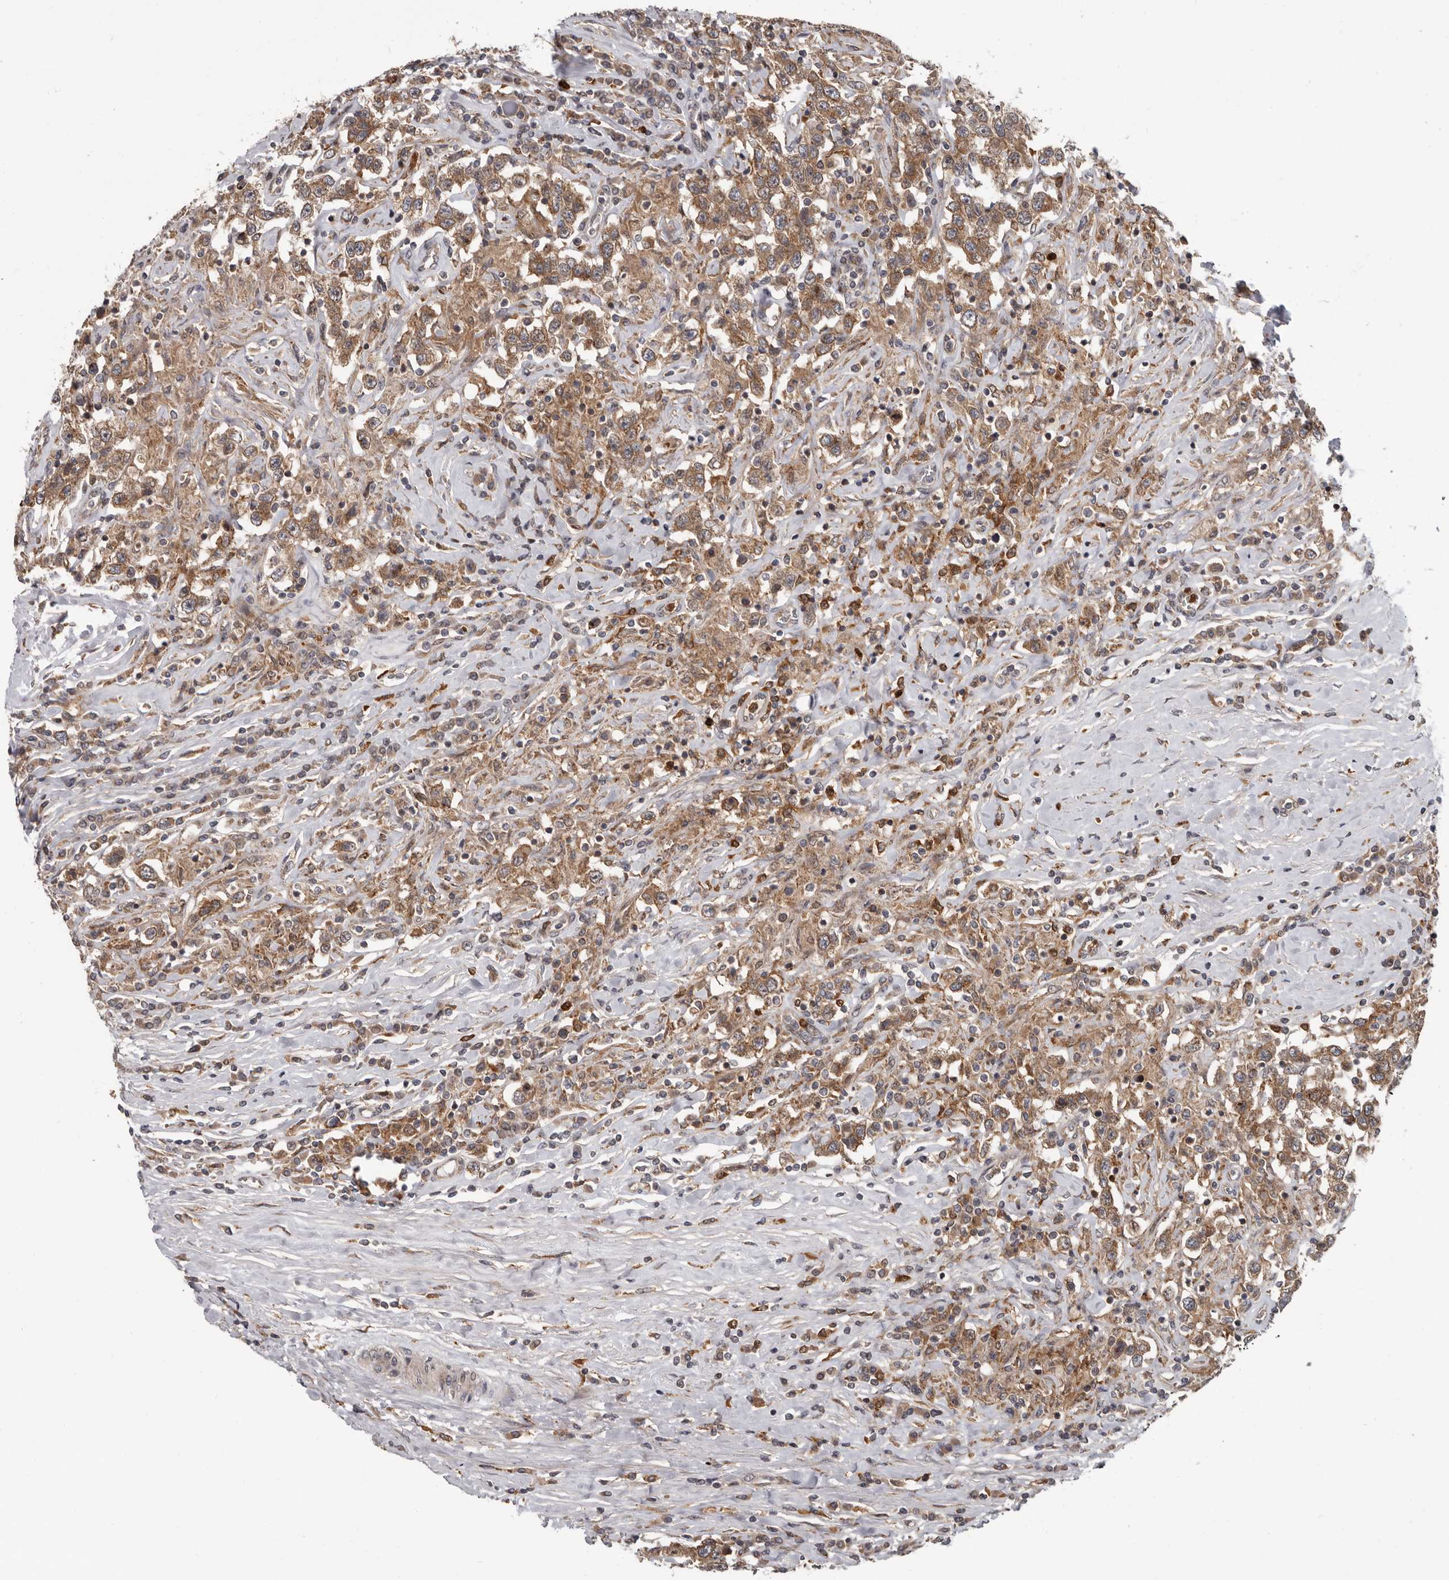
{"staining": {"intensity": "moderate", "quantity": ">75%", "location": "cytoplasmic/membranous"}, "tissue": "testis cancer", "cell_type": "Tumor cells", "image_type": "cancer", "snomed": [{"axis": "morphology", "description": "Seminoma, NOS"}, {"axis": "topography", "description": "Testis"}], "caption": "Moderate cytoplasmic/membranous protein expression is seen in approximately >75% of tumor cells in testis seminoma.", "gene": "FGFR4", "patient": {"sex": "male", "age": 41}}